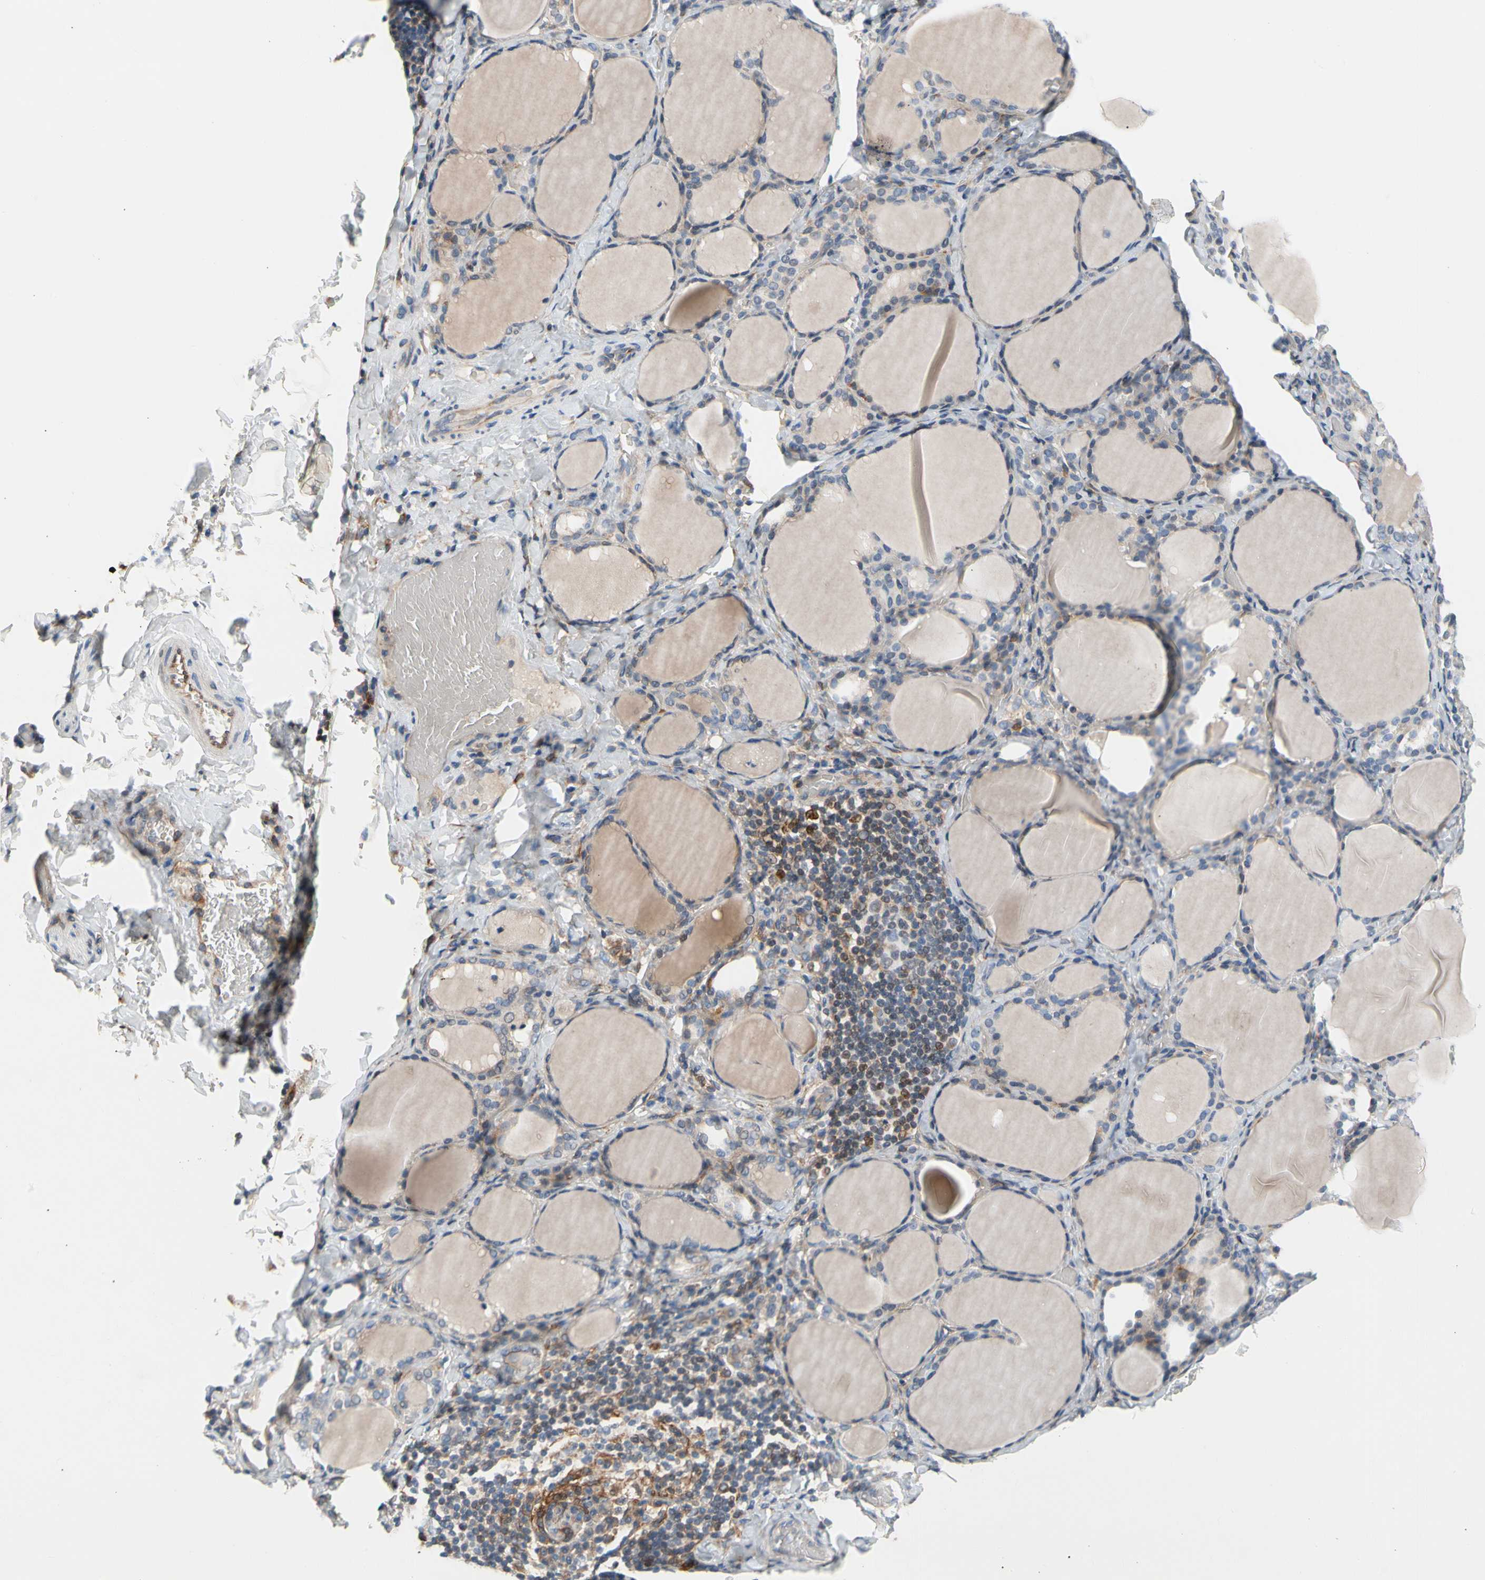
{"staining": {"intensity": "weak", "quantity": ">75%", "location": "cytoplasmic/membranous"}, "tissue": "thyroid gland", "cell_type": "Glandular cells", "image_type": "normal", "snomed": [{"axis": "morphology", "description": "Normal tissue, NOS"}, {"axis": "morphology", "description": "Papillary adenocarcinoma, NOS"}, {"axis": "topography", "description": "Thyroid gland"}], "caption": "The photomicrograph exhibits a brown stain indicating the presence of a protein in the cytoplasmic/membranous of glandular cells in thyroid gland. The protein is stained brown, and the nuclei are stained in blue (DAB IHC with brightfield microscopy, high magnification).", "gene": "MAP3K3", "patient": {"sex": "female", "age": 30}}